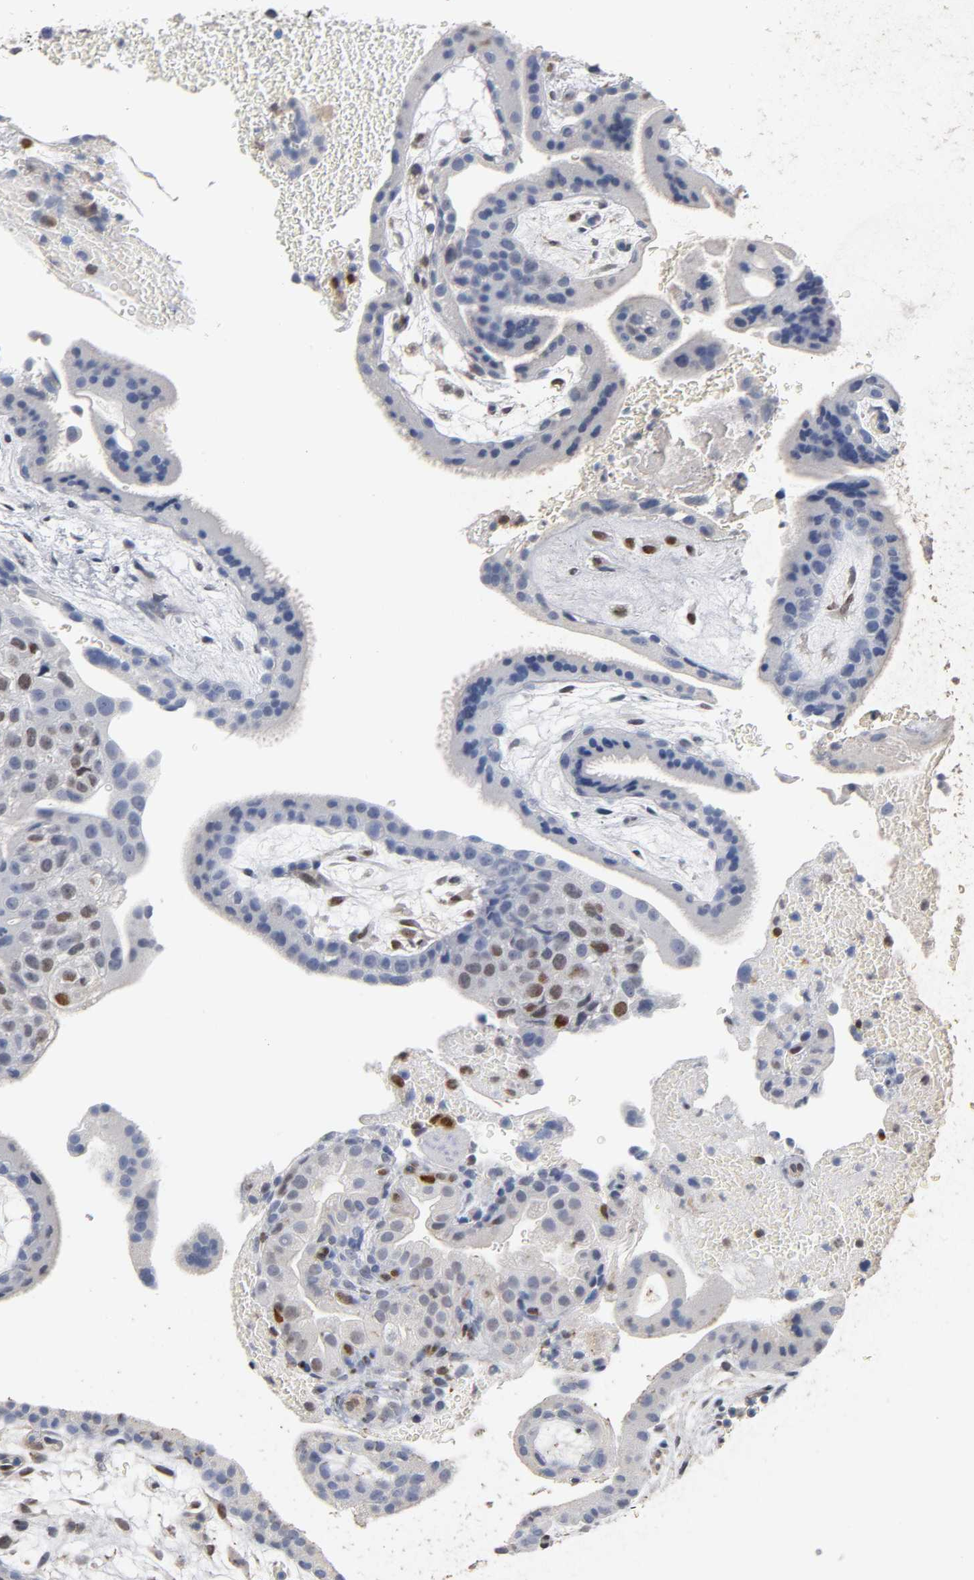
{"staining": {"intensity": "weak", "quantity": "25%-75%", "location": "nuclear"}, "tissue": "placenta", "cell_type": "Decidual cells", "image_type": "normal", "snomed": [{"axis": "morphology", "description": "Normal tissue, NOS"}, {"axis": "topography", "description": "Placenta"}], "caption": "An image of human placenta stained for a protein exhibits weak nuclear brown staining in decidual cells.", "gene": "NFATC1", "patient": {"sex": "female", "age": 19}}